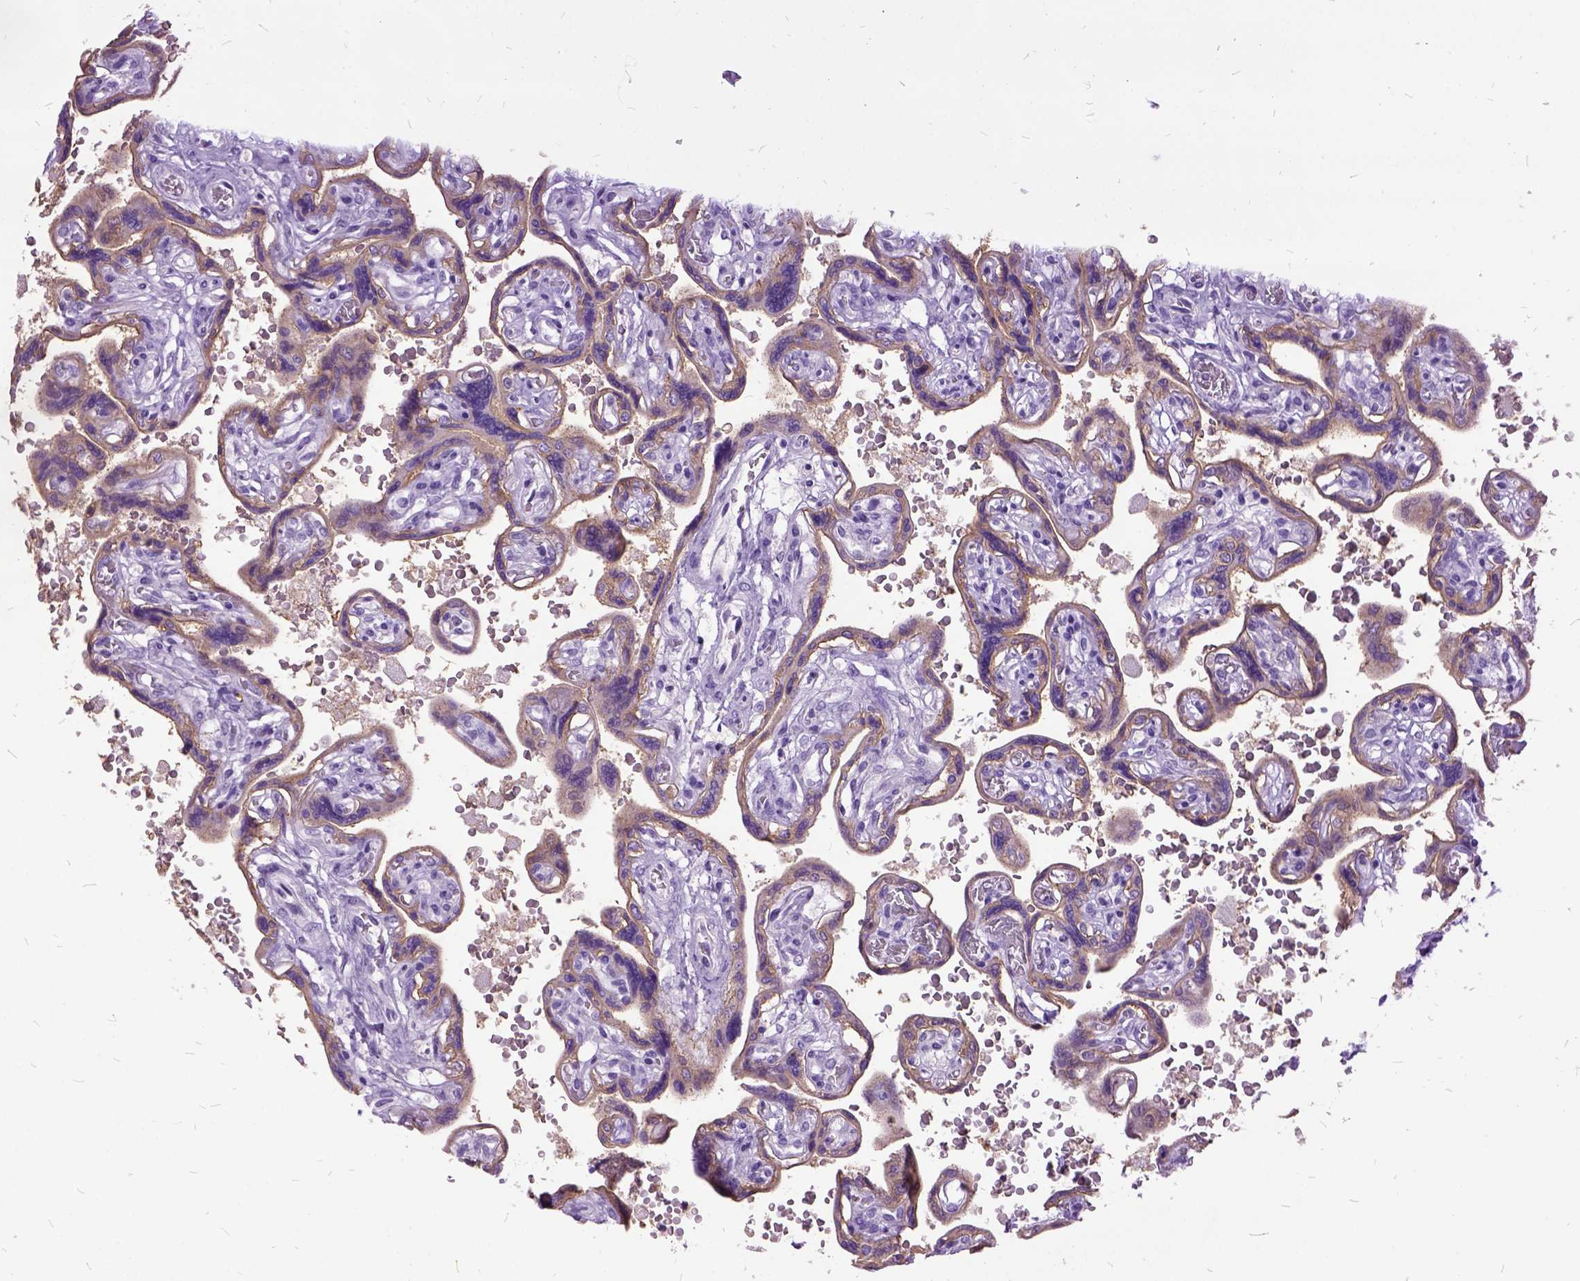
{"staining": {"intensity": "negative", "quantity": "none", "location": "none"}, "tissue": "placenta", "cell_type": "Decidual cells", "image_type": "normal", "snomed": [{"axis": "morphology", "description": "Normal tissue, NOS"}, {"axis": "topography", "description": "Placenta"}], "caption": "An image of human placenta is negative for staining in decidual cells. (DAB immunohistochemistry (IHC) visualized using brightfield microscopy, high magnification).", "gene": "MME", "patient": {"sex": "female", "age": 32}}